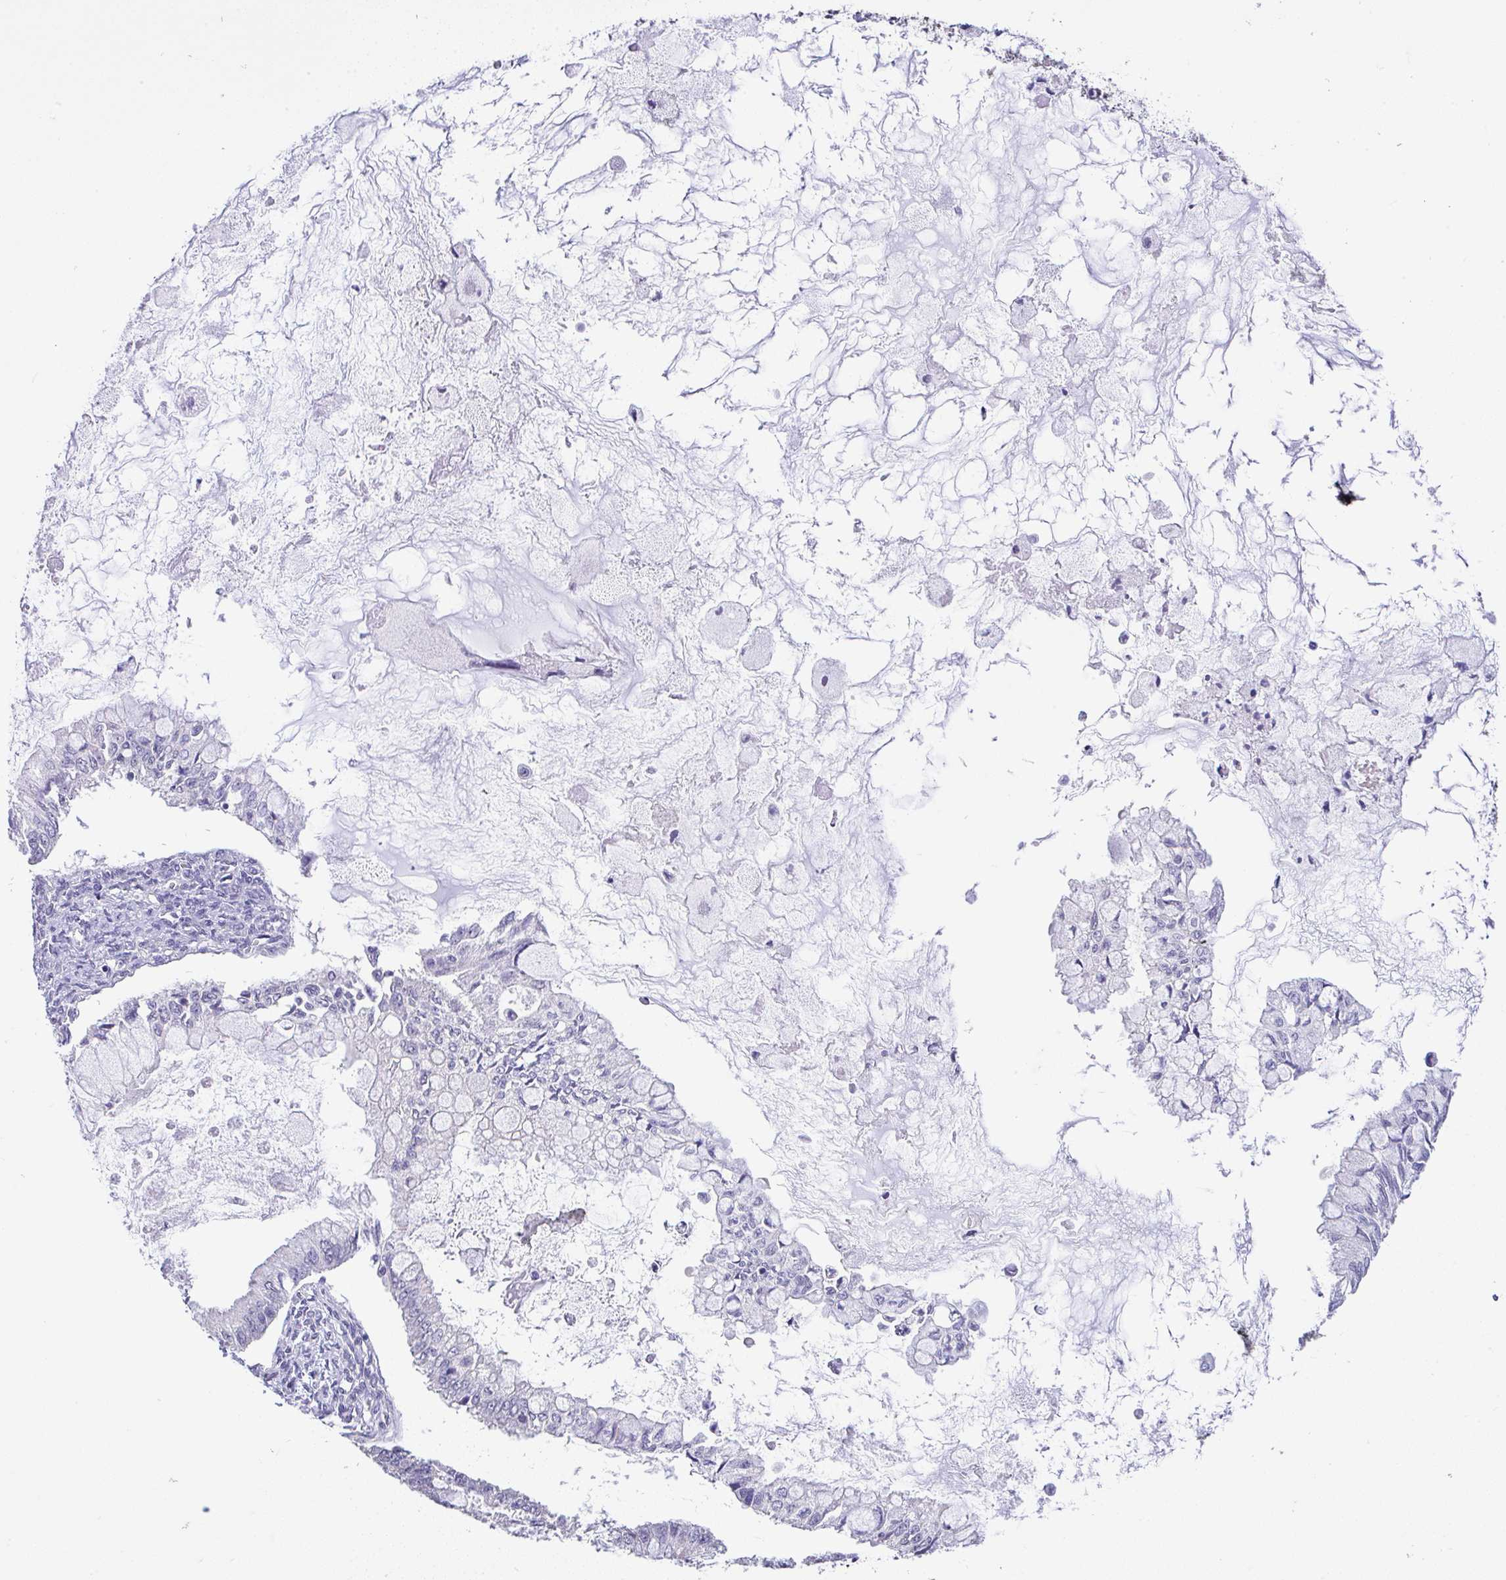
{"staining": {"intensity": "negative", "quantity": "none", "location": "none"}, "tissue": "ovarian cancer", "cell_type": "Tumor cells", "image_type": "cancer", "snomed": [{"axis": "morphology", "description": "Cystadenocarcinoma, mucinous, NOS"}, {"axis": "topography", "description": "Ovary"}], "caption": "Immunohistochemistry (IHC) photomicrograph of neoplastic tissue: ovarian cancer stained with DAB exhibits no significant protein staining in tumor cells.", "gene": "CTU1", "patient": {"sex": "female", "age": 34}}